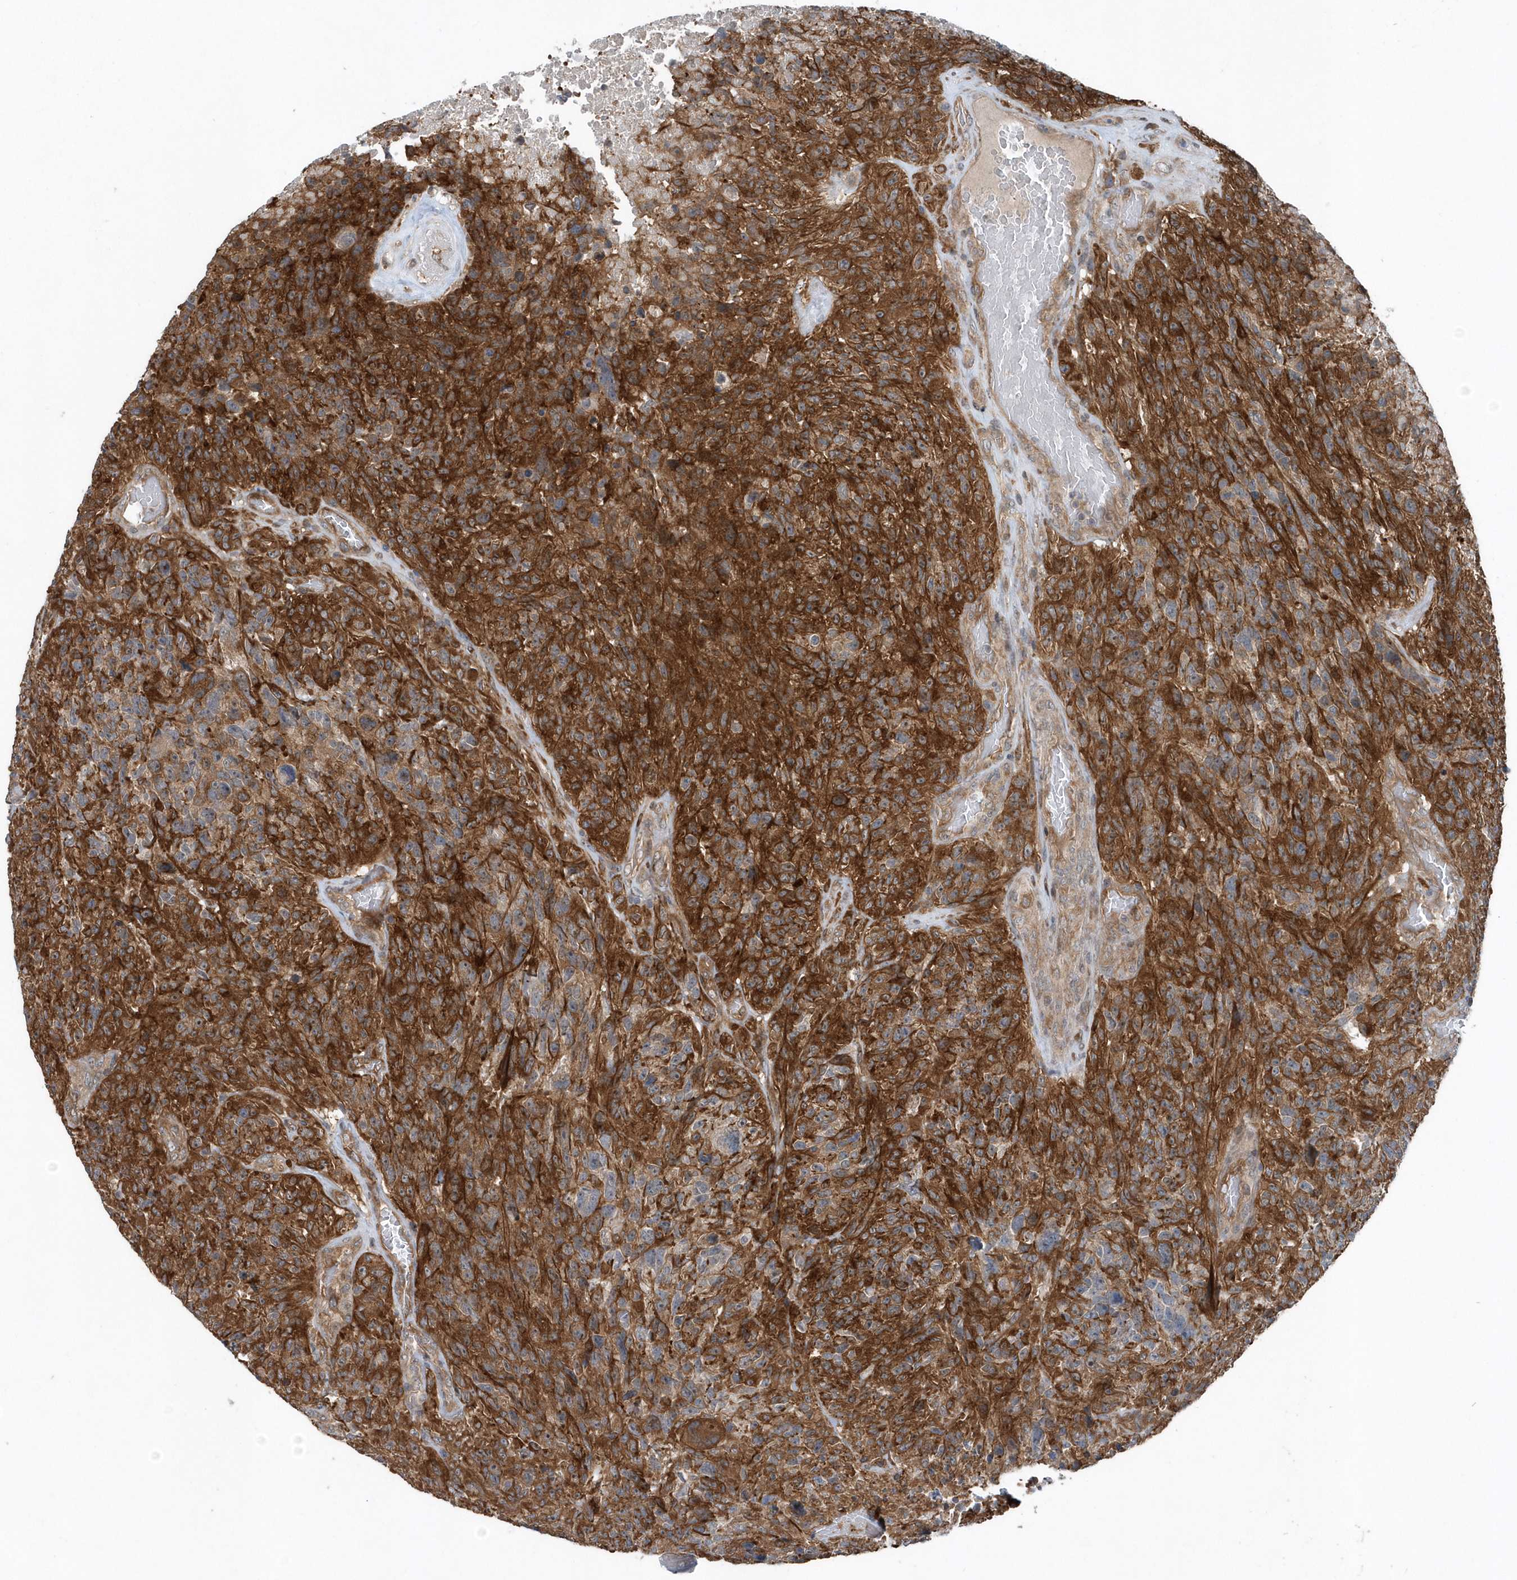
{"staining": {"intensity": "moderate", "quantity": ">75%", "location": "cytoplasmic/membranous"}, "tissue": "glioma", "cell_type": "Tumor cells", "image_type": "cancer", "snomed": [{"axis": "morphology", "description": "Glioma, malignant, High grade"}, {"axis": "topography", "description": "Brain"}], "caption": "Moderate cytoplasmic/membranous staining for a protein is identified in about >75% of tumor cells of glioma using immunohistochemistry (IHC).", "gene": "MCC", "patient": {"sex": "male", "age": 69}}